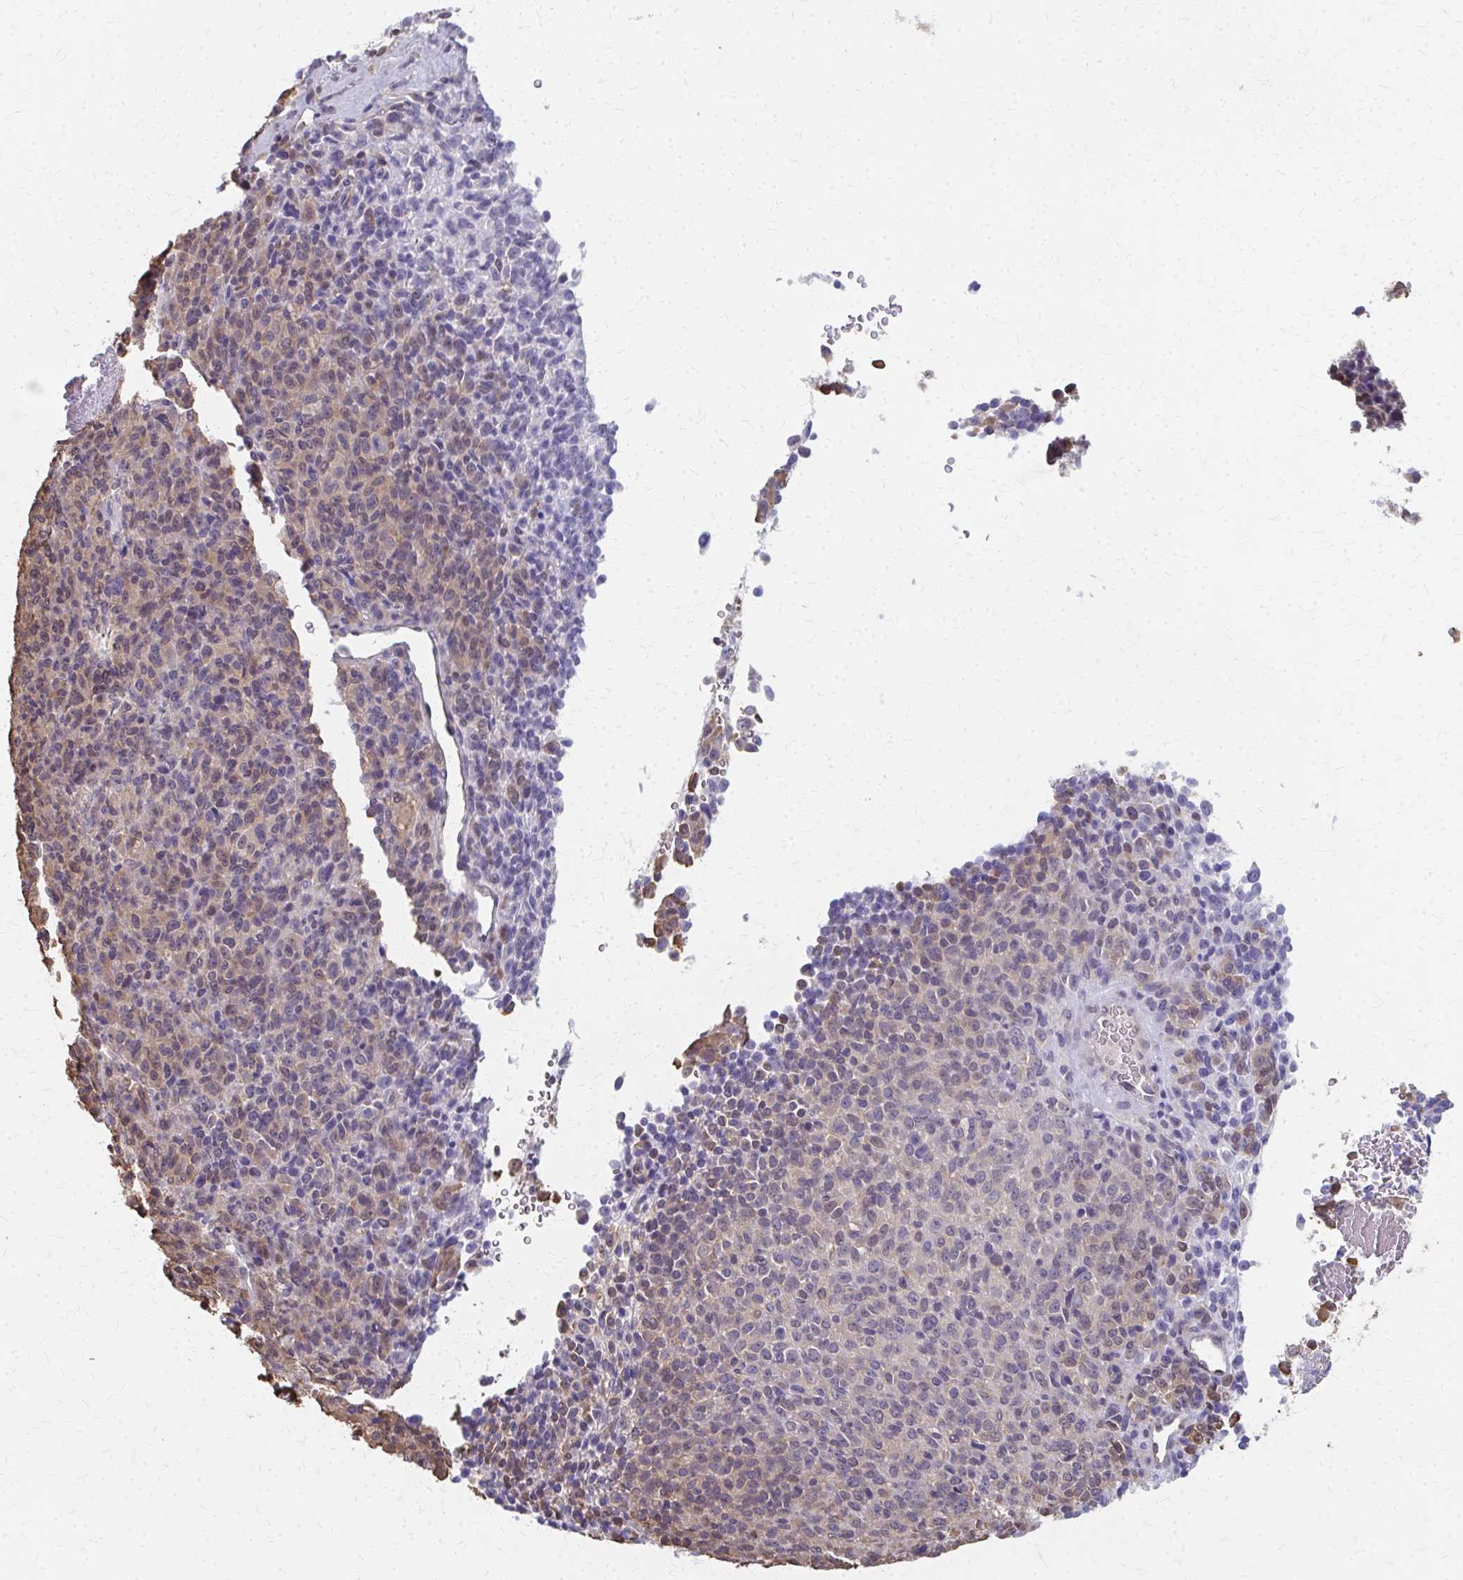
{"staining": {"intensity": "weak", "quantity": "25%-75%", "location": "cytoplasmic/membranous"}, "tissue": "melanoma", "cell_type": "Tumor cells", "image_type": "cancer", "snomed": [{"axis": "morphology", "description": "Malignant melanoma, Metastatic site"}, {"axis": "topography", "description": "Brain"}], "caption": "A low amount of weak cytoplasmic/membranous expression is seen in approximately 25%-75% of tumor cells in malignant melanoma (metastatic site) tissue.", "gene": "RABGAP1L", "patient": {"sex": "female", "age": 56}}